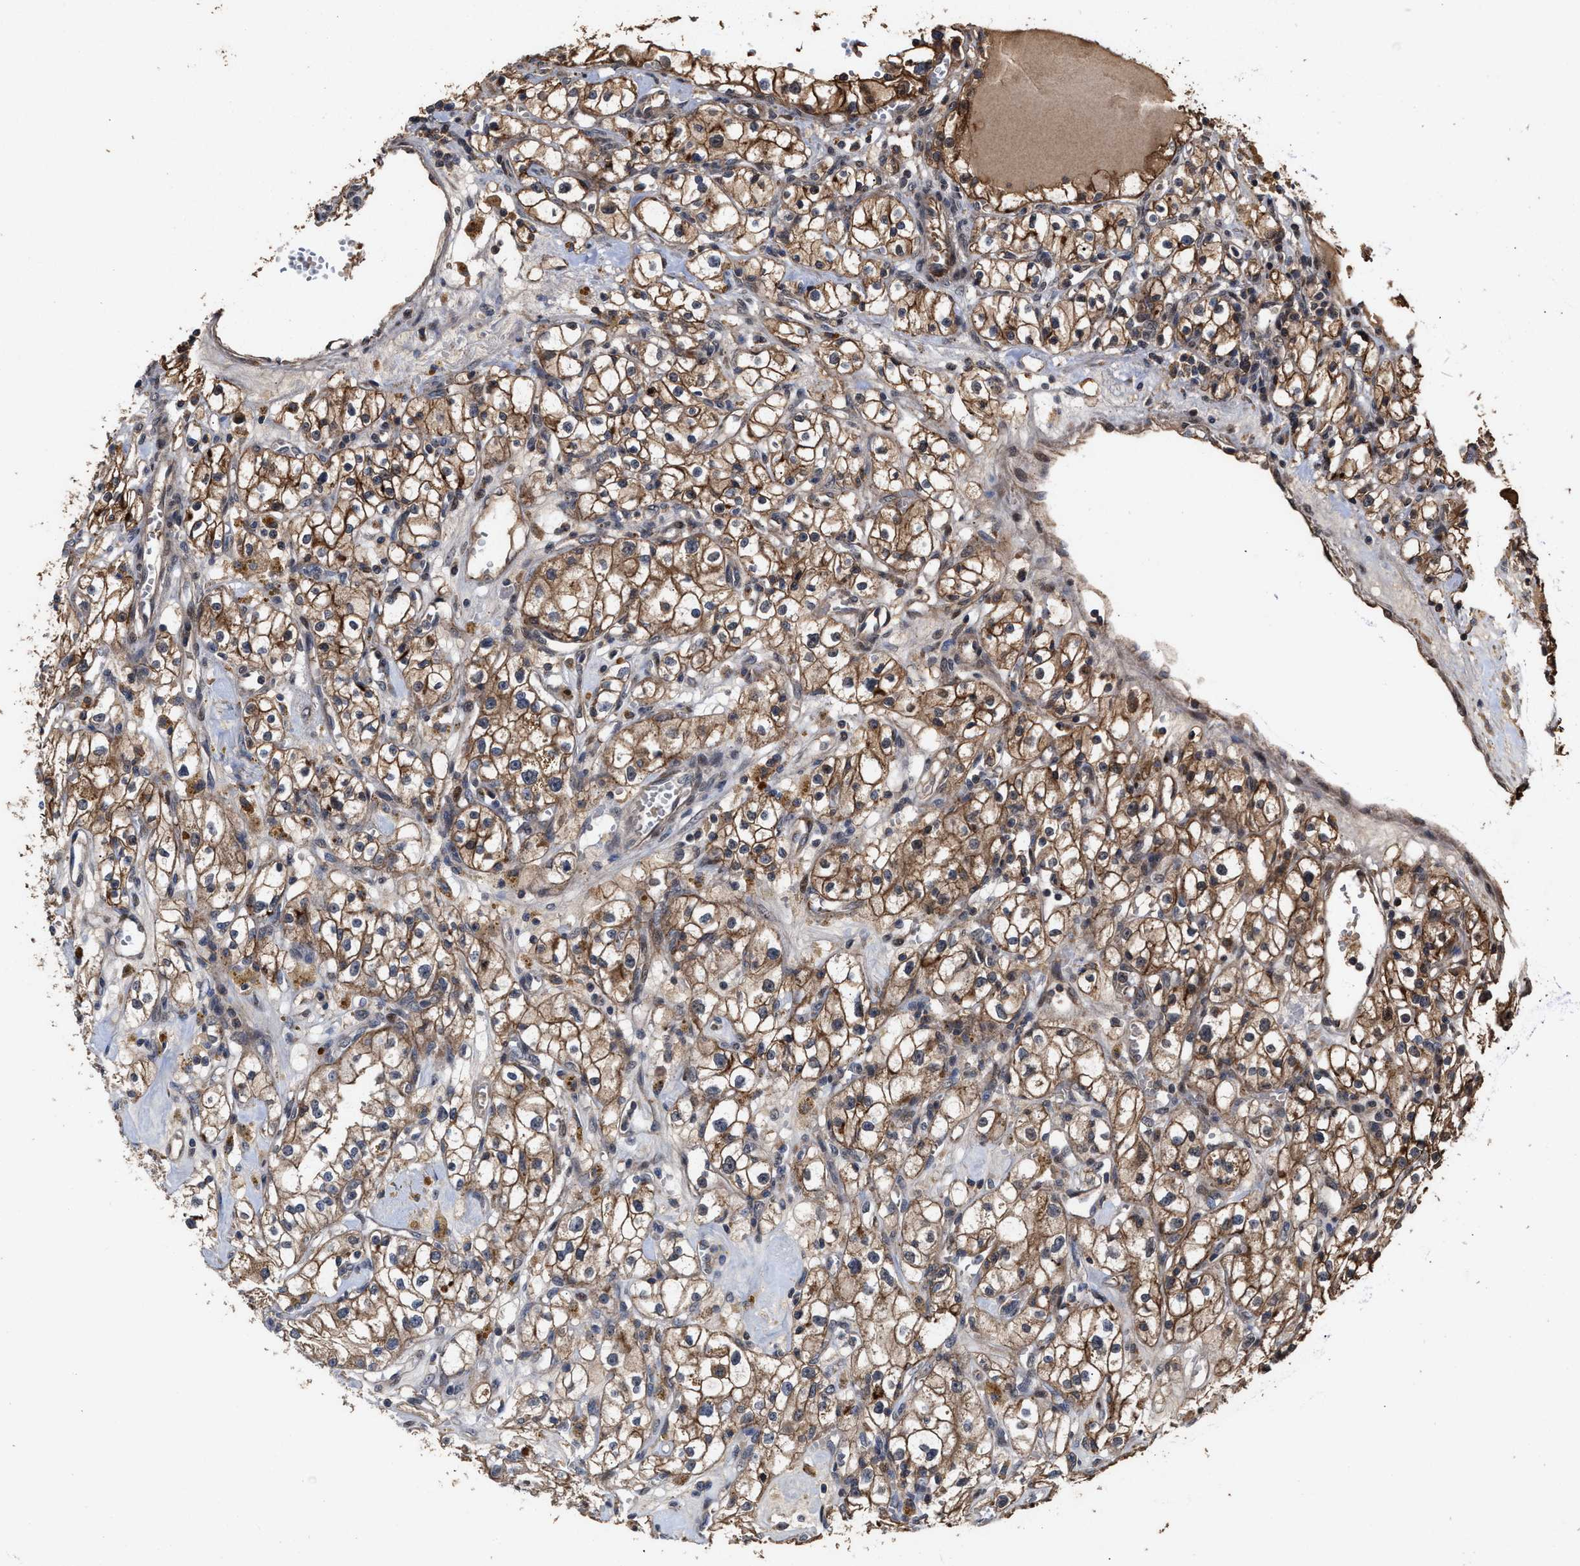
{"staining": {"intensity": "moderate", "quantity": ">75%", "location": "cytoplasmic/membranous"}, "tissue": "renal cancer", "cell_type": "Tumor cells", "image_type": "cancer", "snomed": [{"axis": "morphology", "description": "Adenocarcinoma, NOS"}, {"axis": "topography", "description": "Kidney"}], "caption": "A brown stain labels moderate cytoplasmic/membranous positivity of a protein in adenocarcinoma (renal) tumor cells.", "gene": "ZNHIT6", "patient": {"sex": "male", "age": 56}}